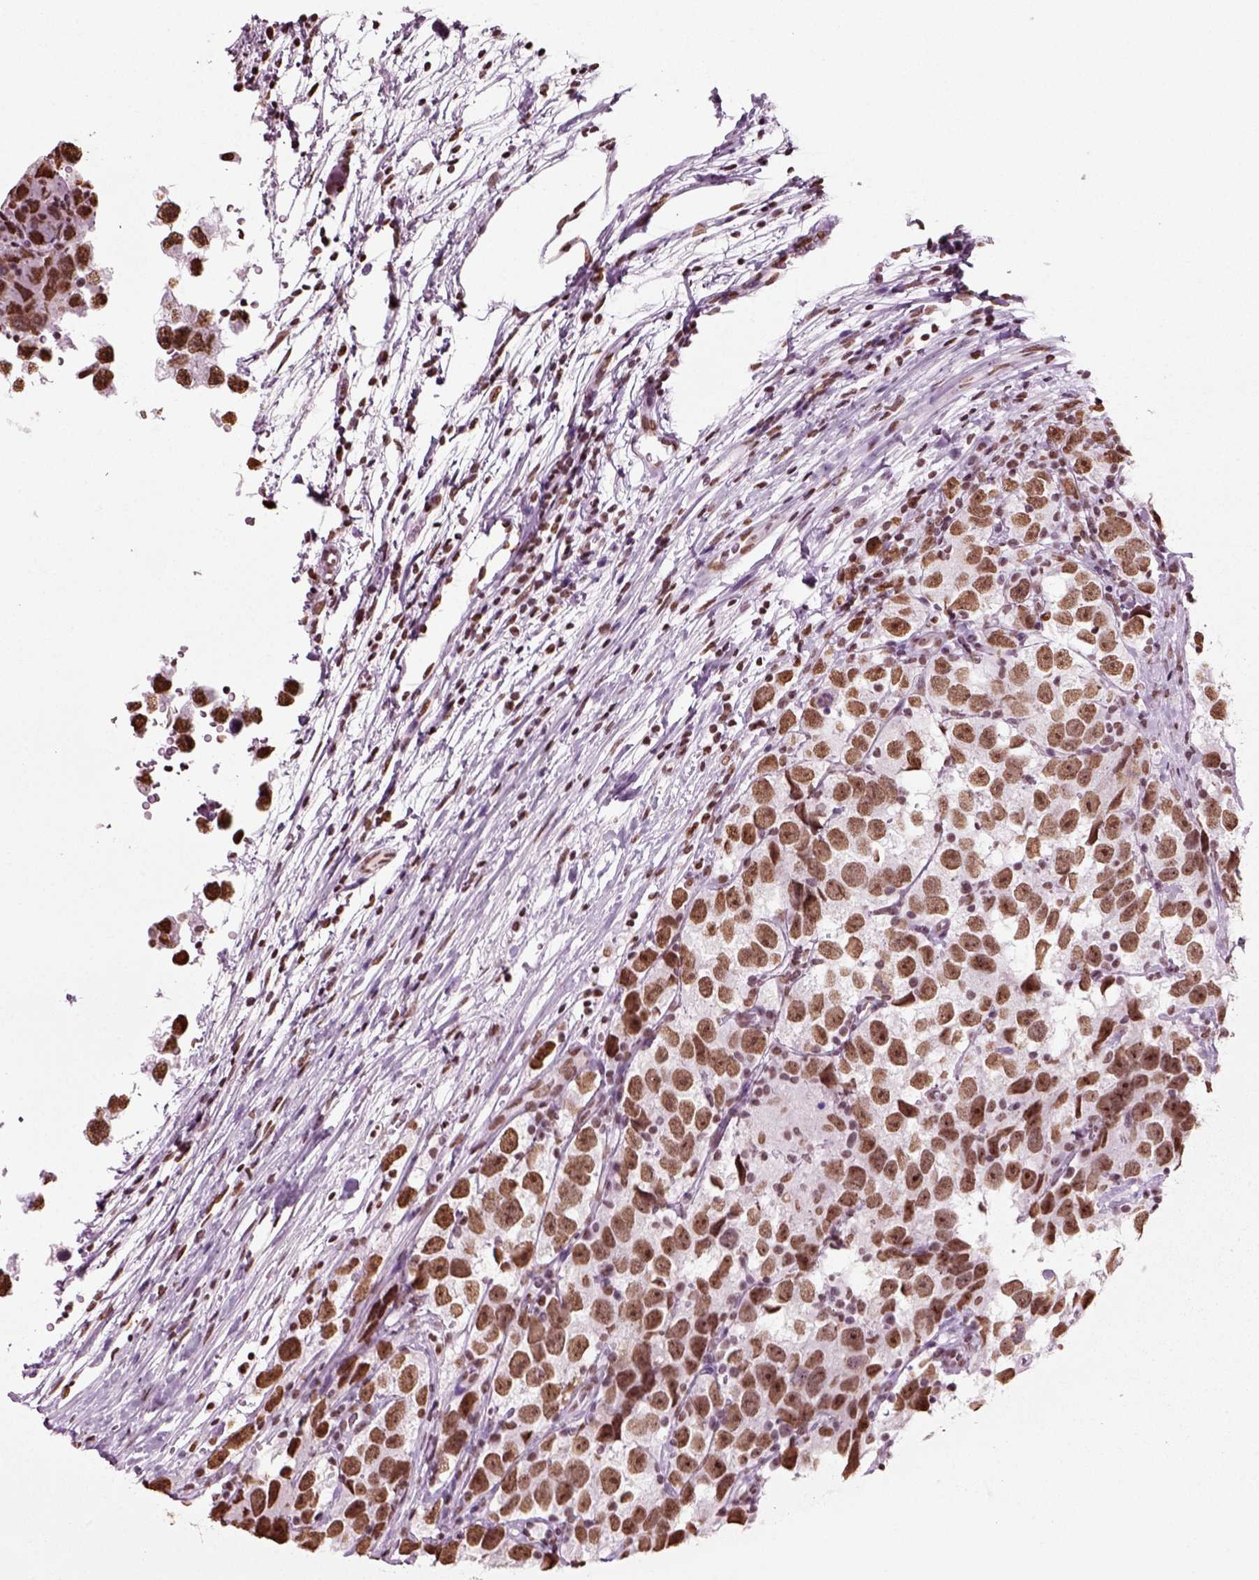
{"staining": {"intensity": "moderate", "quantity": ">75%", "location": "nuclear"}, "tissue": "testis cancer", "cell_type": "Tumor cells", "image_type": "cancer", "snomed": [{"axis": "morphology", "description": "Seminoma, NOS"}, {"axis": "topography", "description": "Testis"}], "caption": "An IHC histopathology image of tumor tissue is shown. Protein staining in brown highlights moderate nuclear positivity in seminoma (testis) within tumor cells. (DAB (3,3'-diaminobenzidine) IHC, brown staining for protein, blue staining for nuclei).", "gene": "POLR1H", "patient": {"sex": "male", "age": 26}}